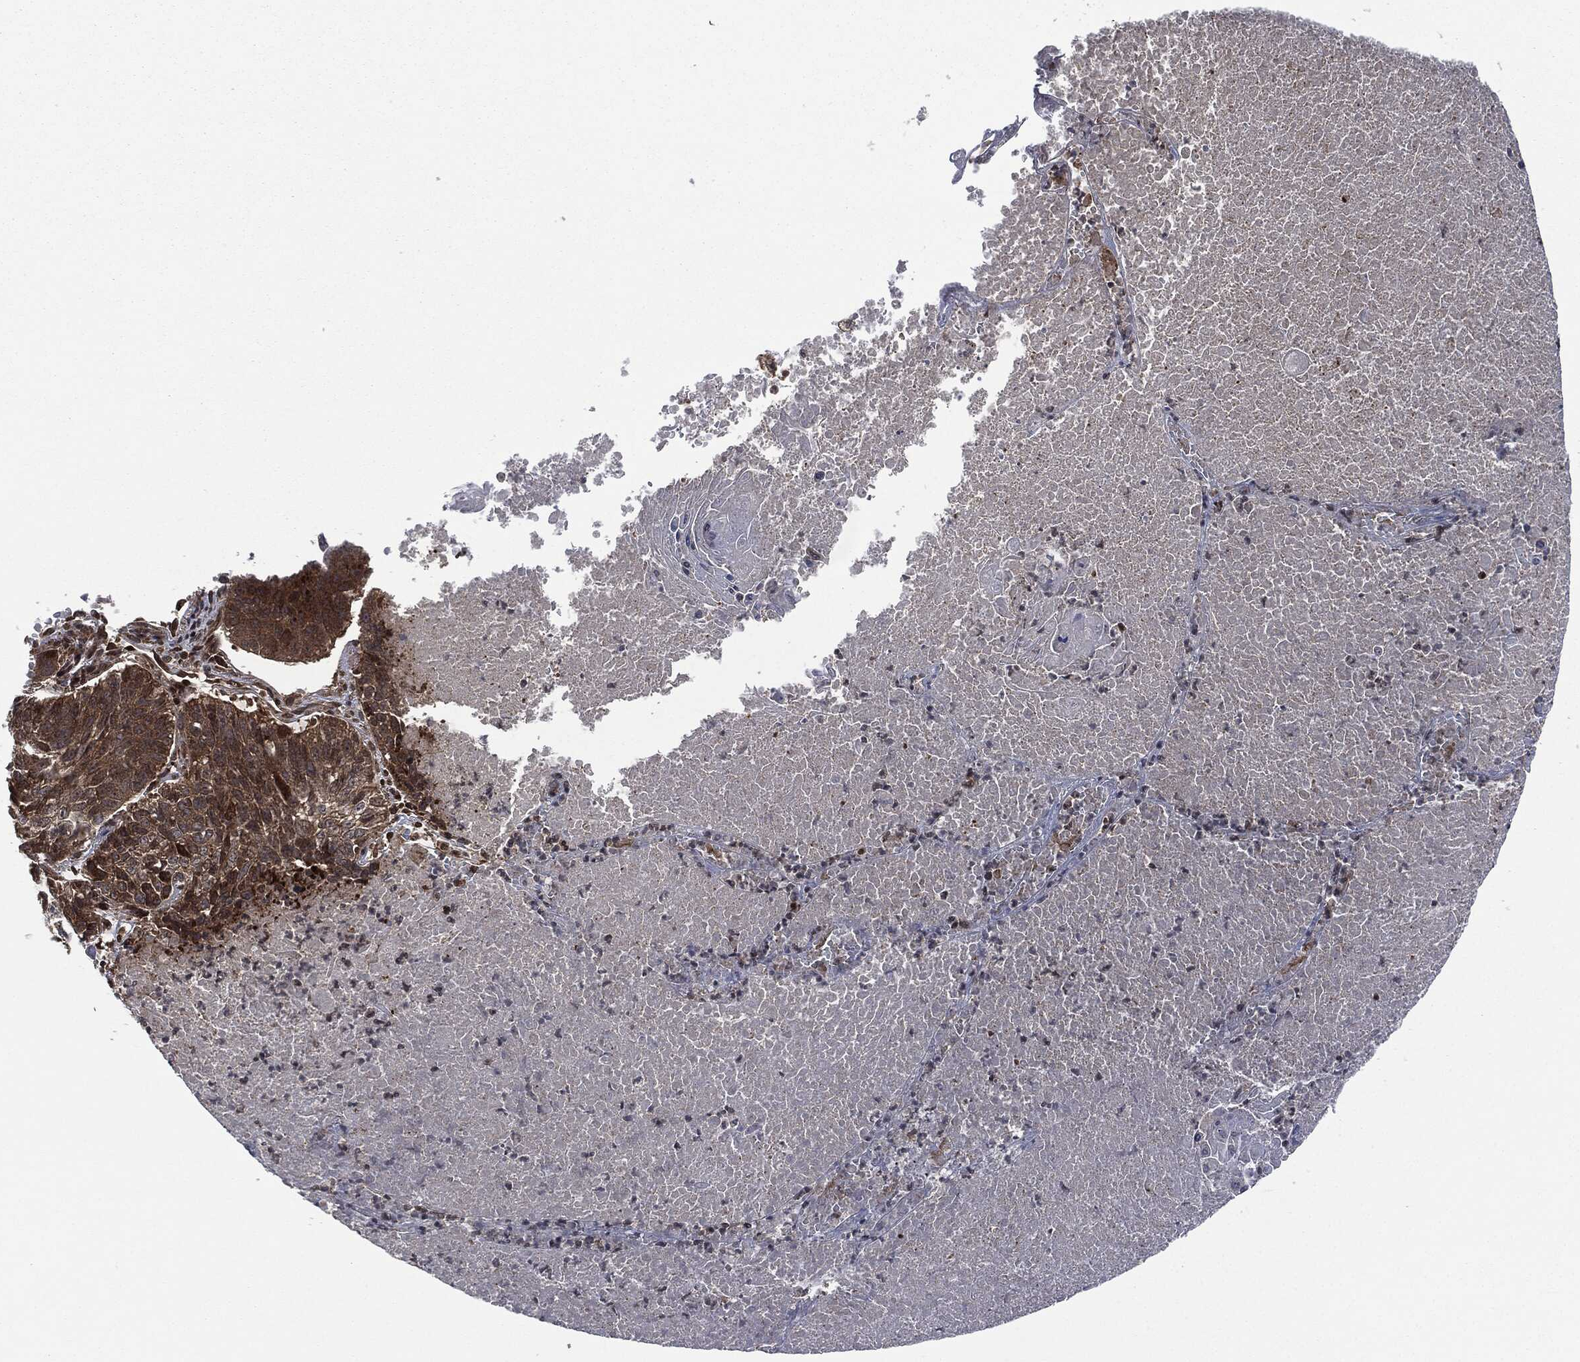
{"staining": {"intensity": "negative", "quantity": "none", "location": "none"}, "tissue": "lung cancer", "cell_type": "Tumor cells", "image_type": "cancer", "snomed": [{"axis": "morphology", "description": "Squamous cell carcinoma, NOS"}, {"axis": "topography", "description": "Lung"}], "caption": "Immunohistochemical staining of human squamous cell carcinoma (lung) demonstrates no significant positivity in tumor cells. Brightfield microscopy of immunohistochemistry stained with DAB (brown) and hematoxylin (blue), captured at high magnification.", "gene": "HRAS", "patient": {"sex": "male", "age": 64}}